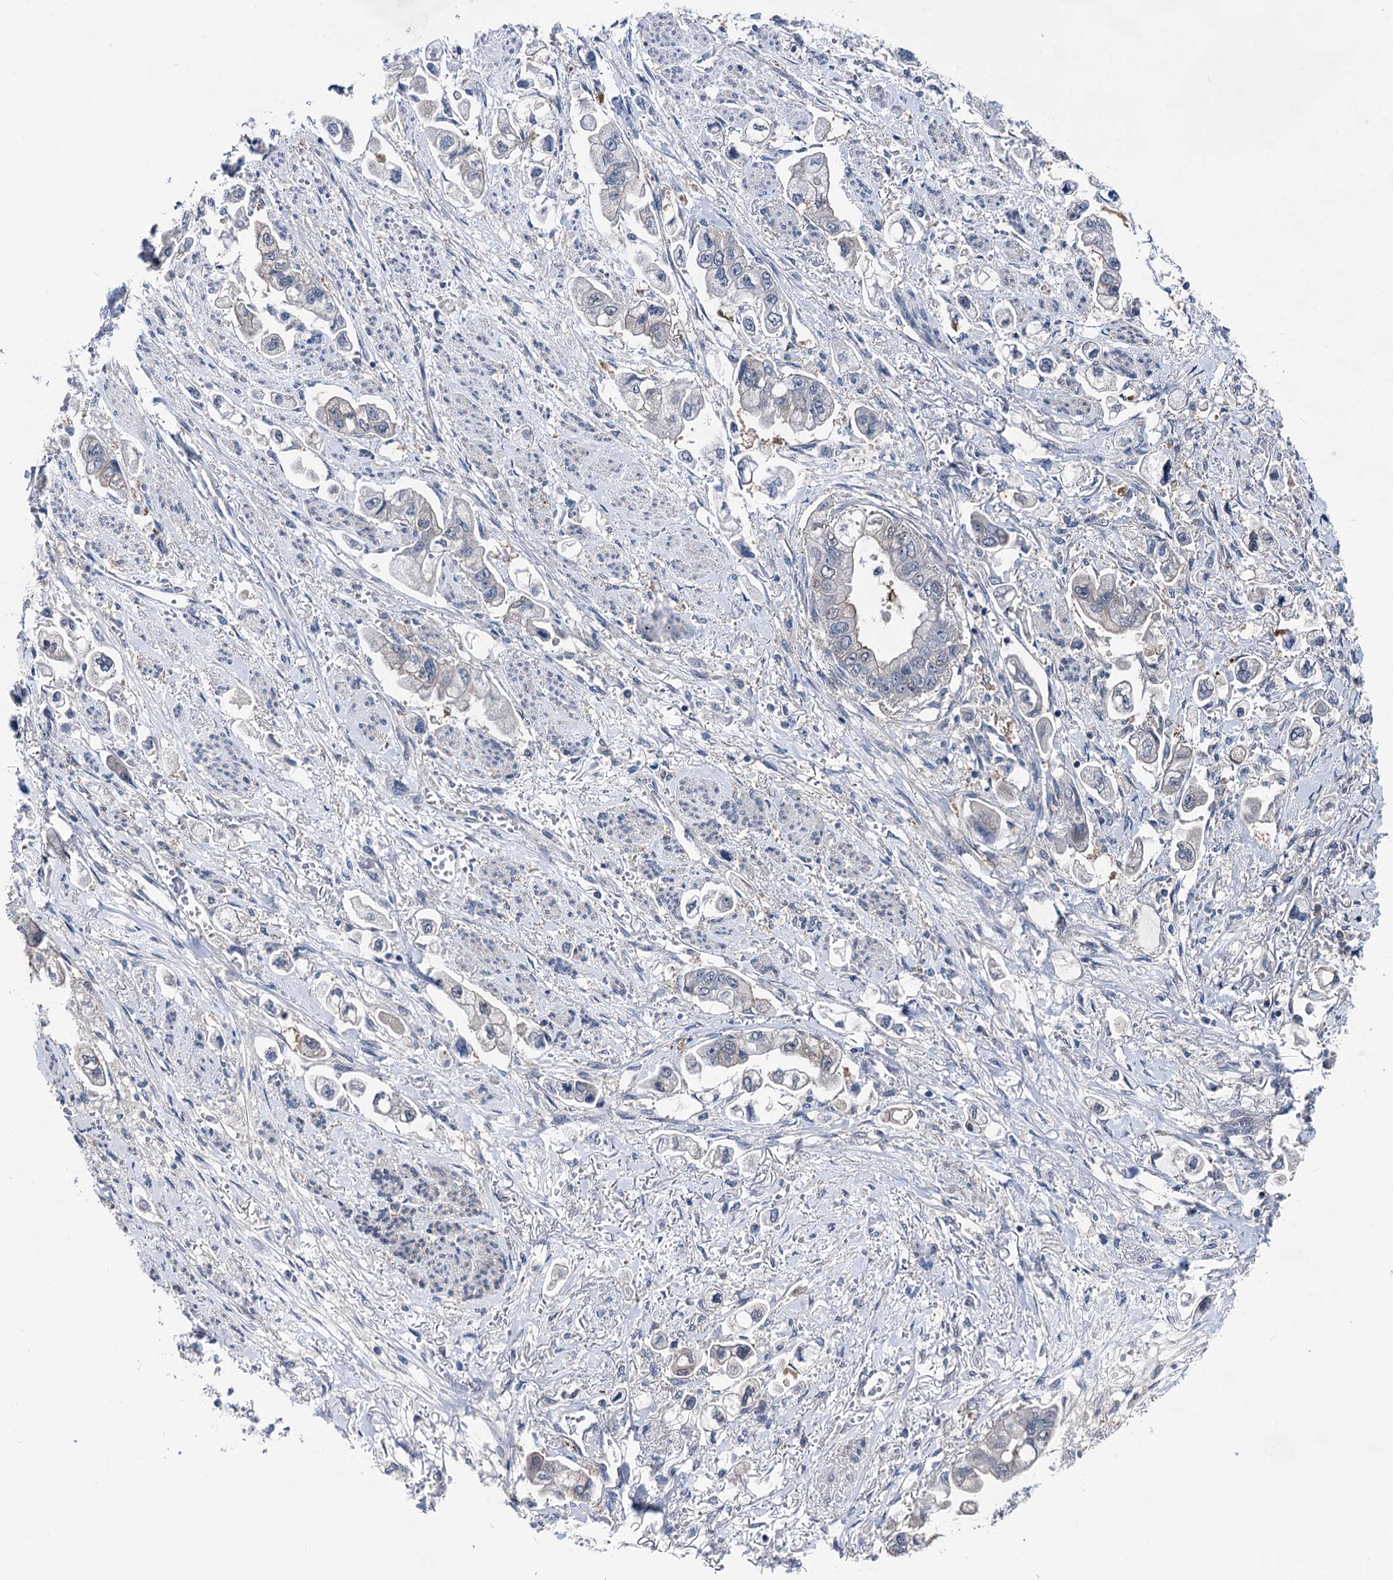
{"staining": {"intensity": "negative", "quantity": "none", "location": "none"}, "tissue": "stomach cancer", "cell_type": "Tumor cells", "image_type": "cancer", "snomed": [{"axis": "morphology", "description": "Adenocarcinoma, NOS"}, {"axis": "topography", "description": "Stomach"}], "caption": "Tumor cells are negative for protein expression in human stomach cancer. Brightfield microscopy of IHC stained with DAB (3,3'-diaminobenzidine) (brown) and hematoxylin (blue), captured at high magnification.", "gene": "GLO1", "patient": {"sex": "male", "age": 62}}